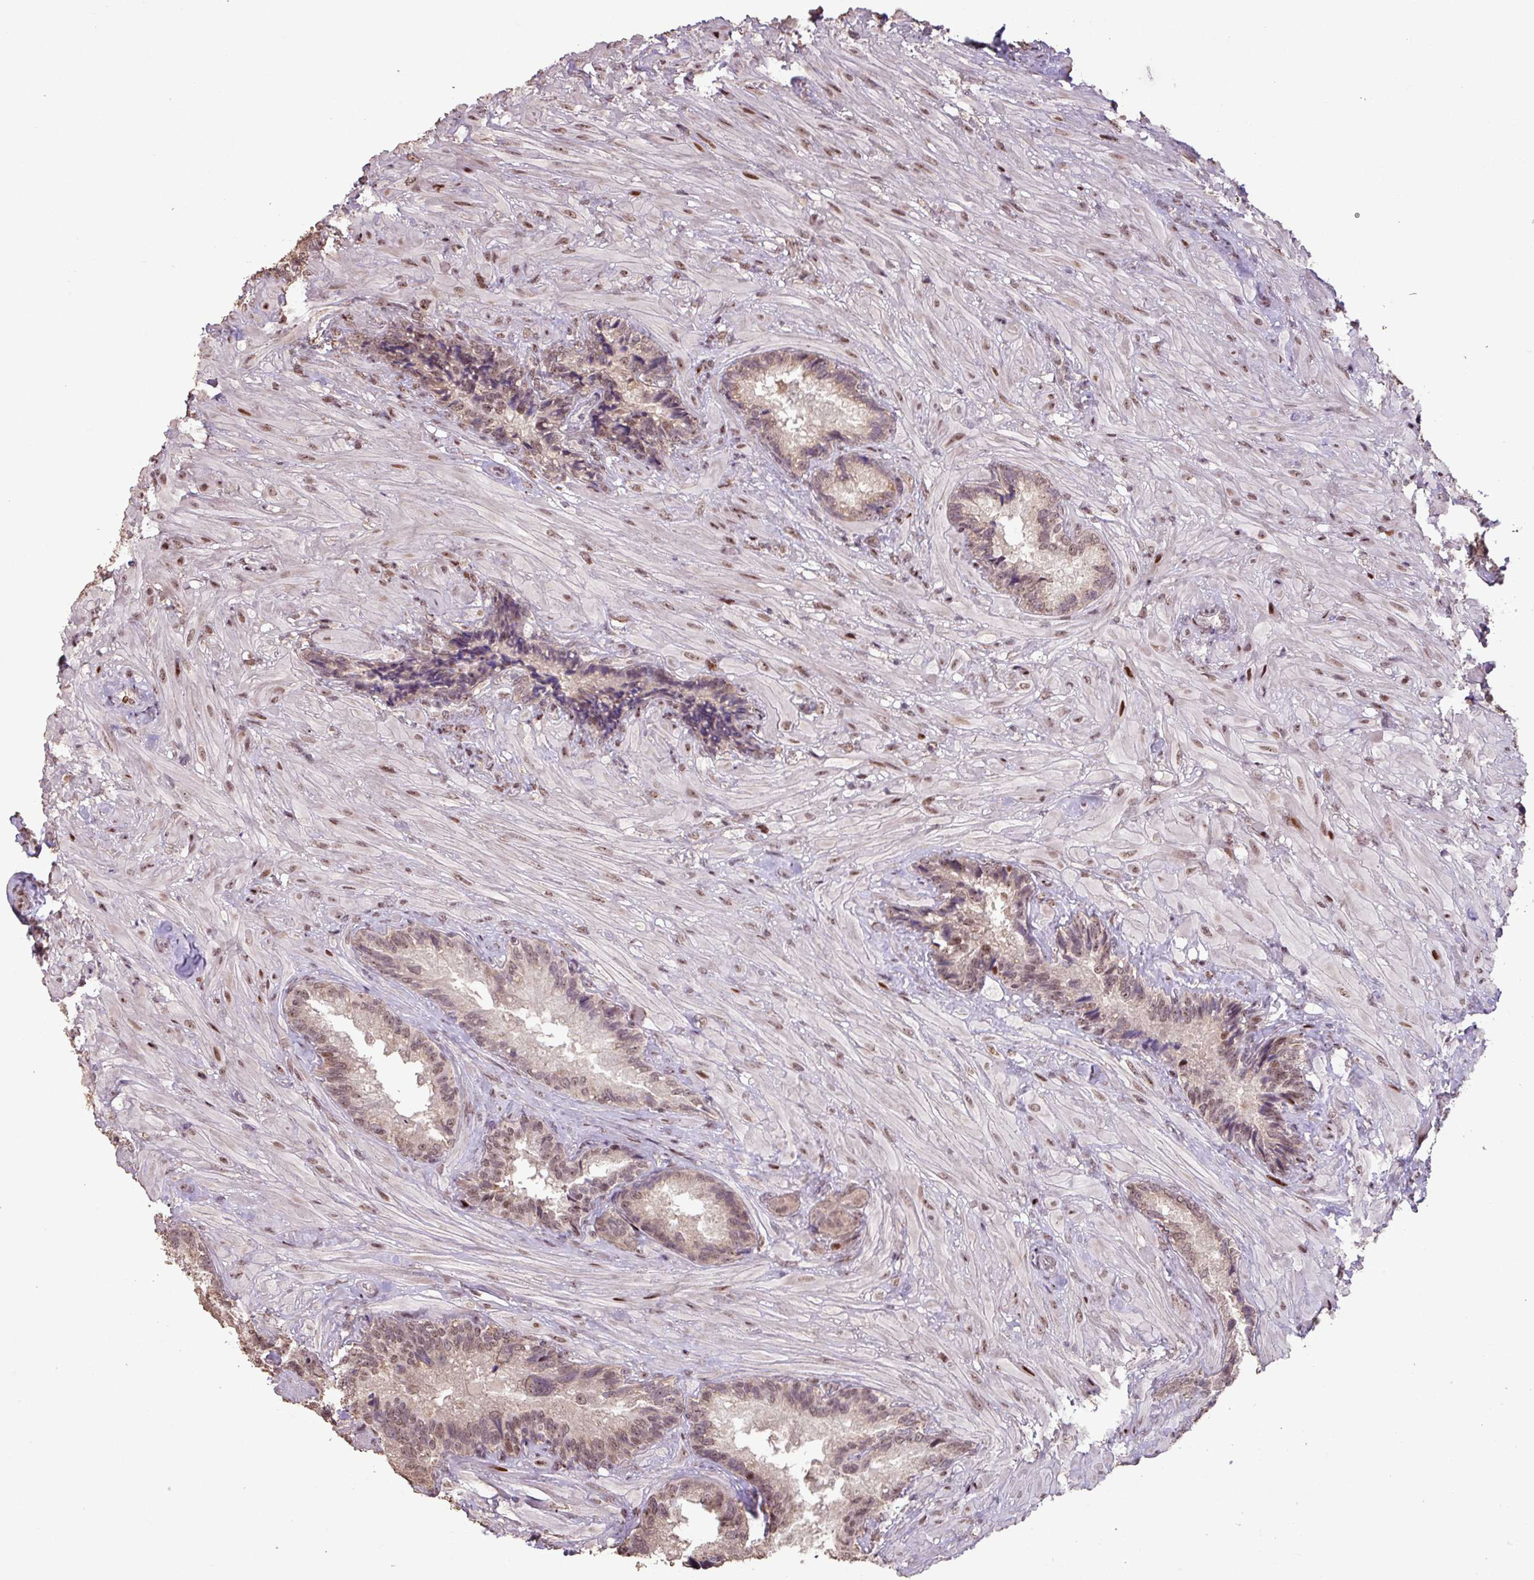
{"staining": {"intensity": "moderate", "quantity": ">75%", "location": "nuclear"}, "tissue": "seminal vesicle", "cell_type": "Glandular cells", "image_type": "normal", "snomed": [{"axis": "morphology", "description": "Normal tissue, NOS"}, {"axis": "topography", "description": "Seminal veicle"}], "caption": "A micrograph of seminal vesicle stained for a protein reveals moderate nuclear brown staining in glandular cells.", "gene": "ZNF709", "patient": {"sex": "male", "age": 62}}